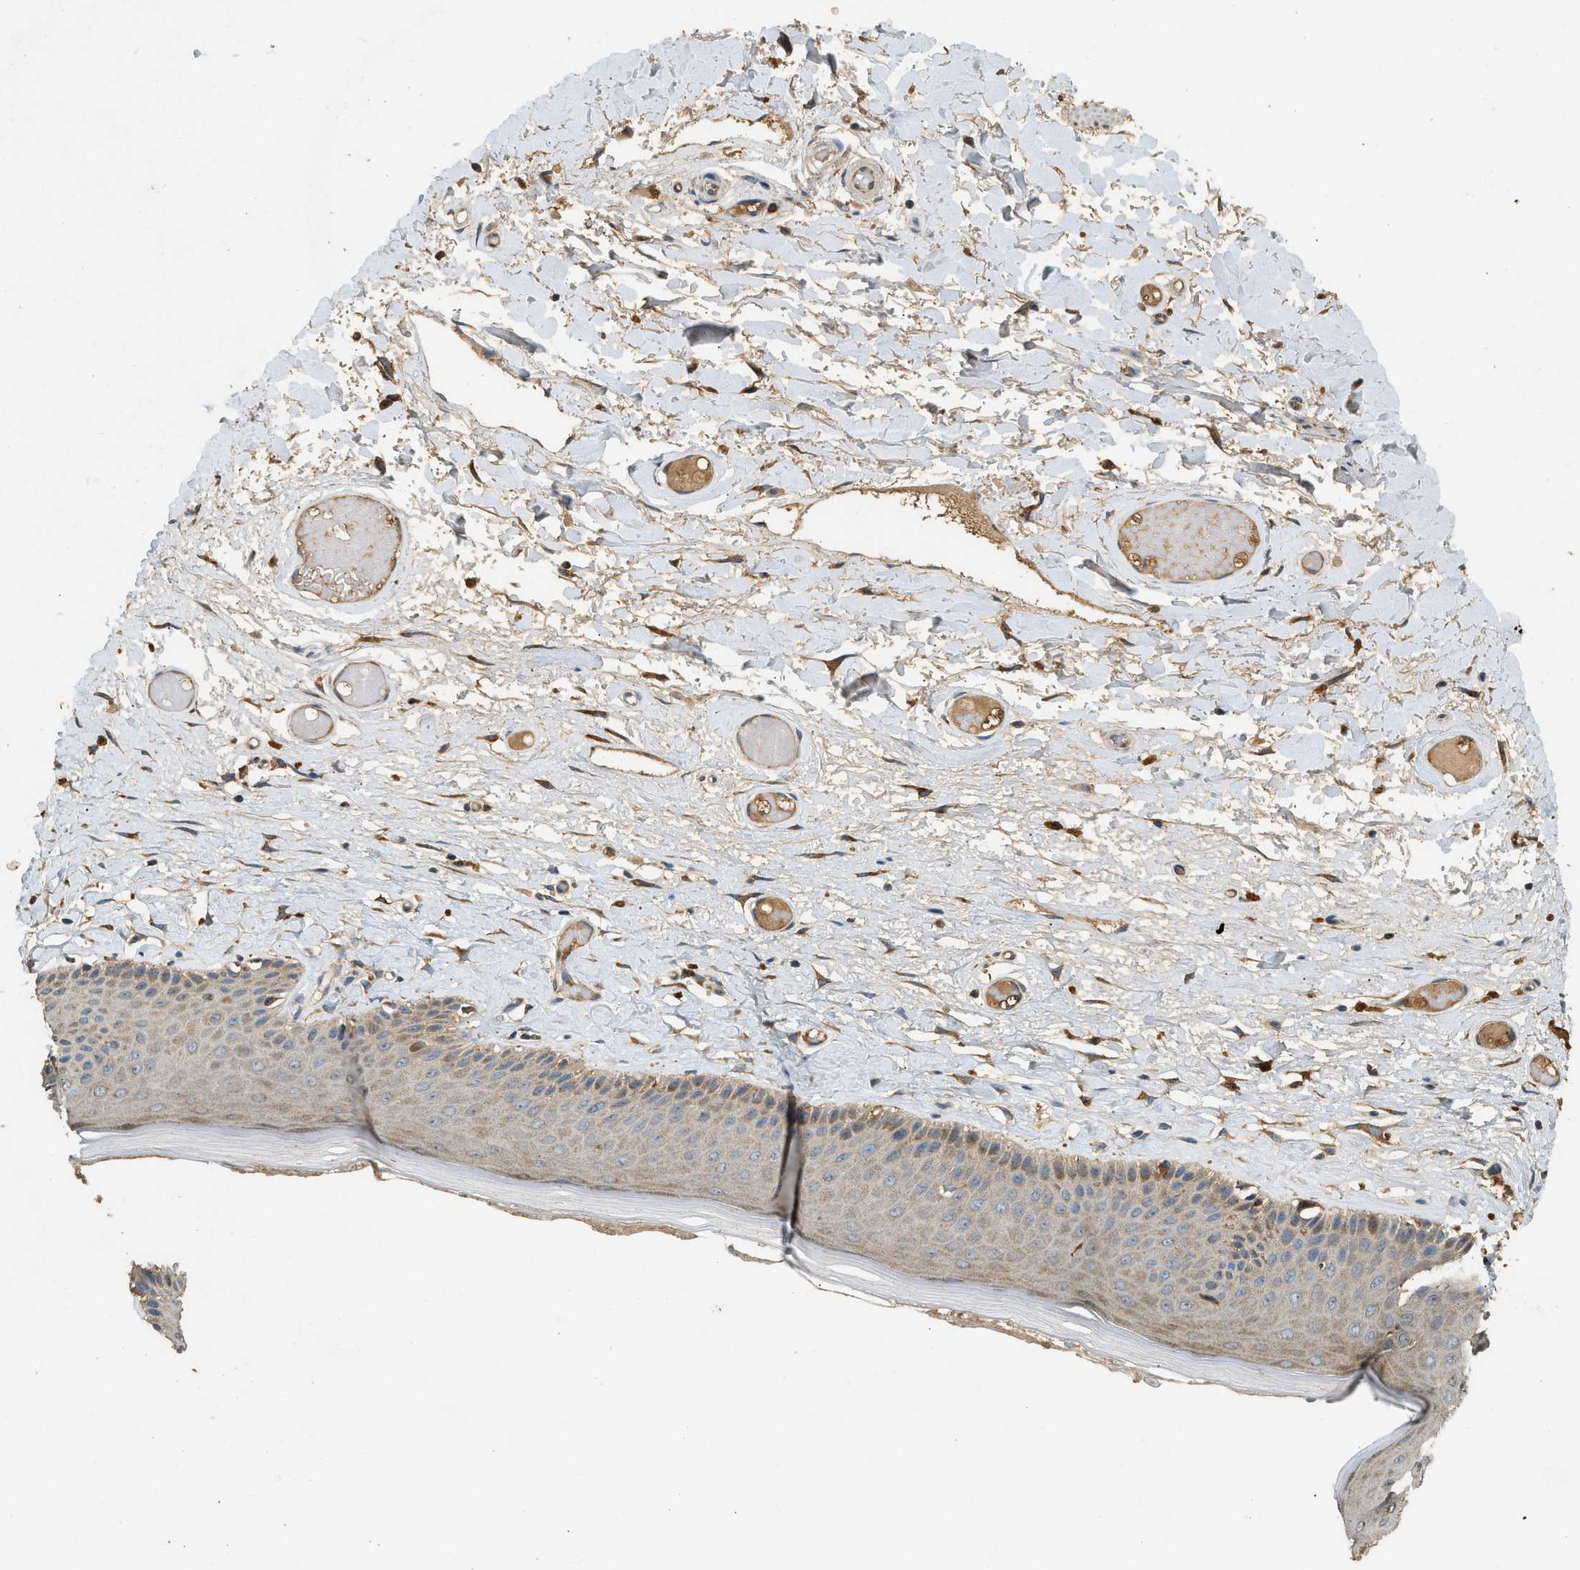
{"staining": {"intensity": "weak", "quantity": ">75%", "location": "cytoplasmic/membranous"}, "tissue": "skin", "cell_type": "Epidermal cells", "image_type": "normal", "snomed": [{"axis": "morphology", "description": "Normal tissue, NOS"}, {"axis": "topography", "description": "Vulva"}], "caption": "This micrograph exhibits immunohistochemistry staining of normal skin, with low weak cytoplasmic/membranous expression in approximately >75% of epidermal cells.", "gene": "CTSB", "patient": {"sex": "female", "age": 73}}